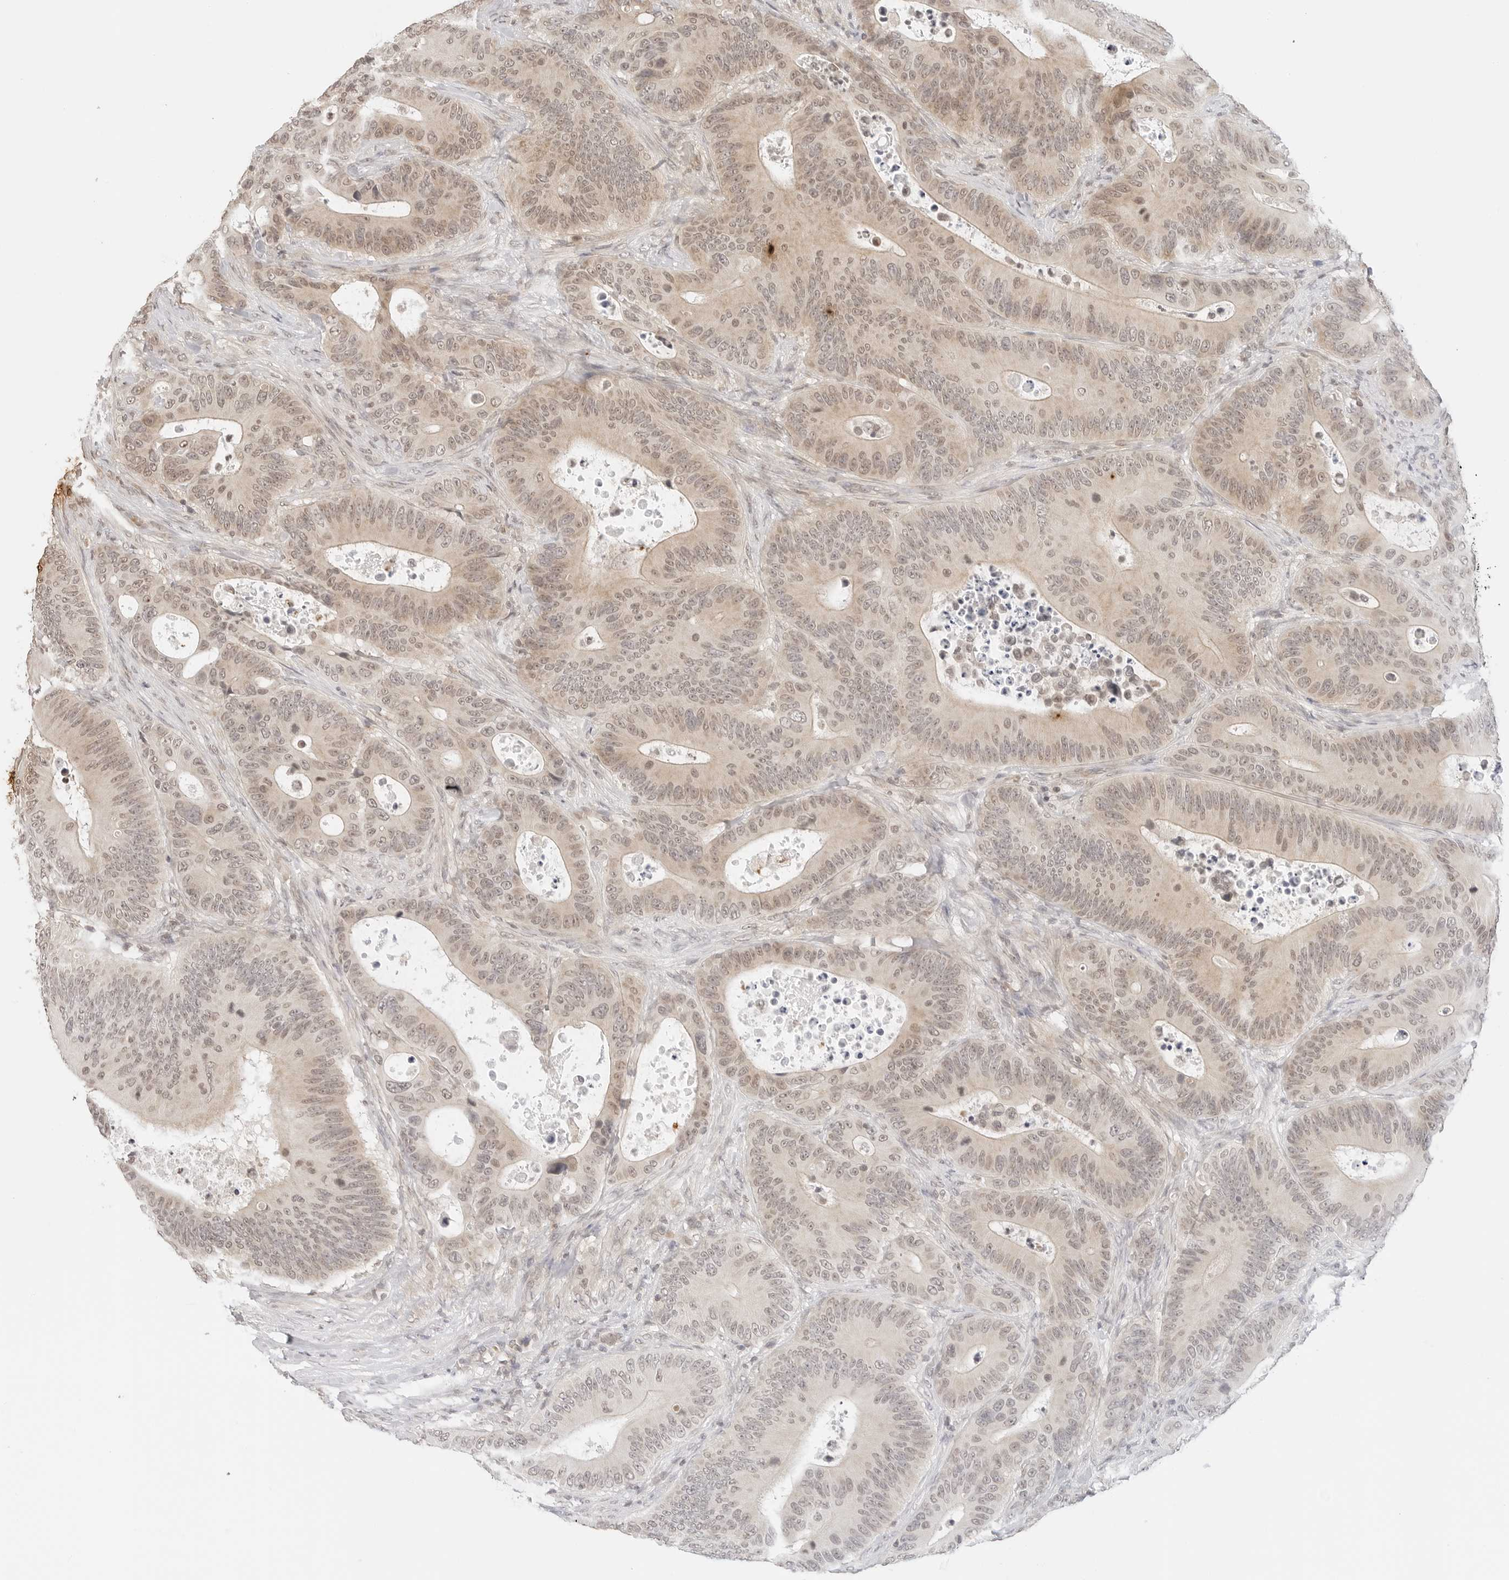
{"staining": {"intensity": "weak", "quantity": ">75%", "location": "cytoplasmic/membranous,nuclear"}, "tissue": "colorectal cancer", "cell_type": "Tumor cells", "image_type": "cancer", "snomed": [{"axis": "morphology", "description": "Adenocarcinoma, NOS"}, {"axis": "topography", "description": "Colon"}], "caption": "Immunohistochemical staining of colorectal cancer (adenocarcinoma) shows low levels of weak cytoplasmic/membranous and nuclear protein expression in about >75% of tumor cells.", "gene": "GPR34", "patient": {"sex": "male", "age": 83}}